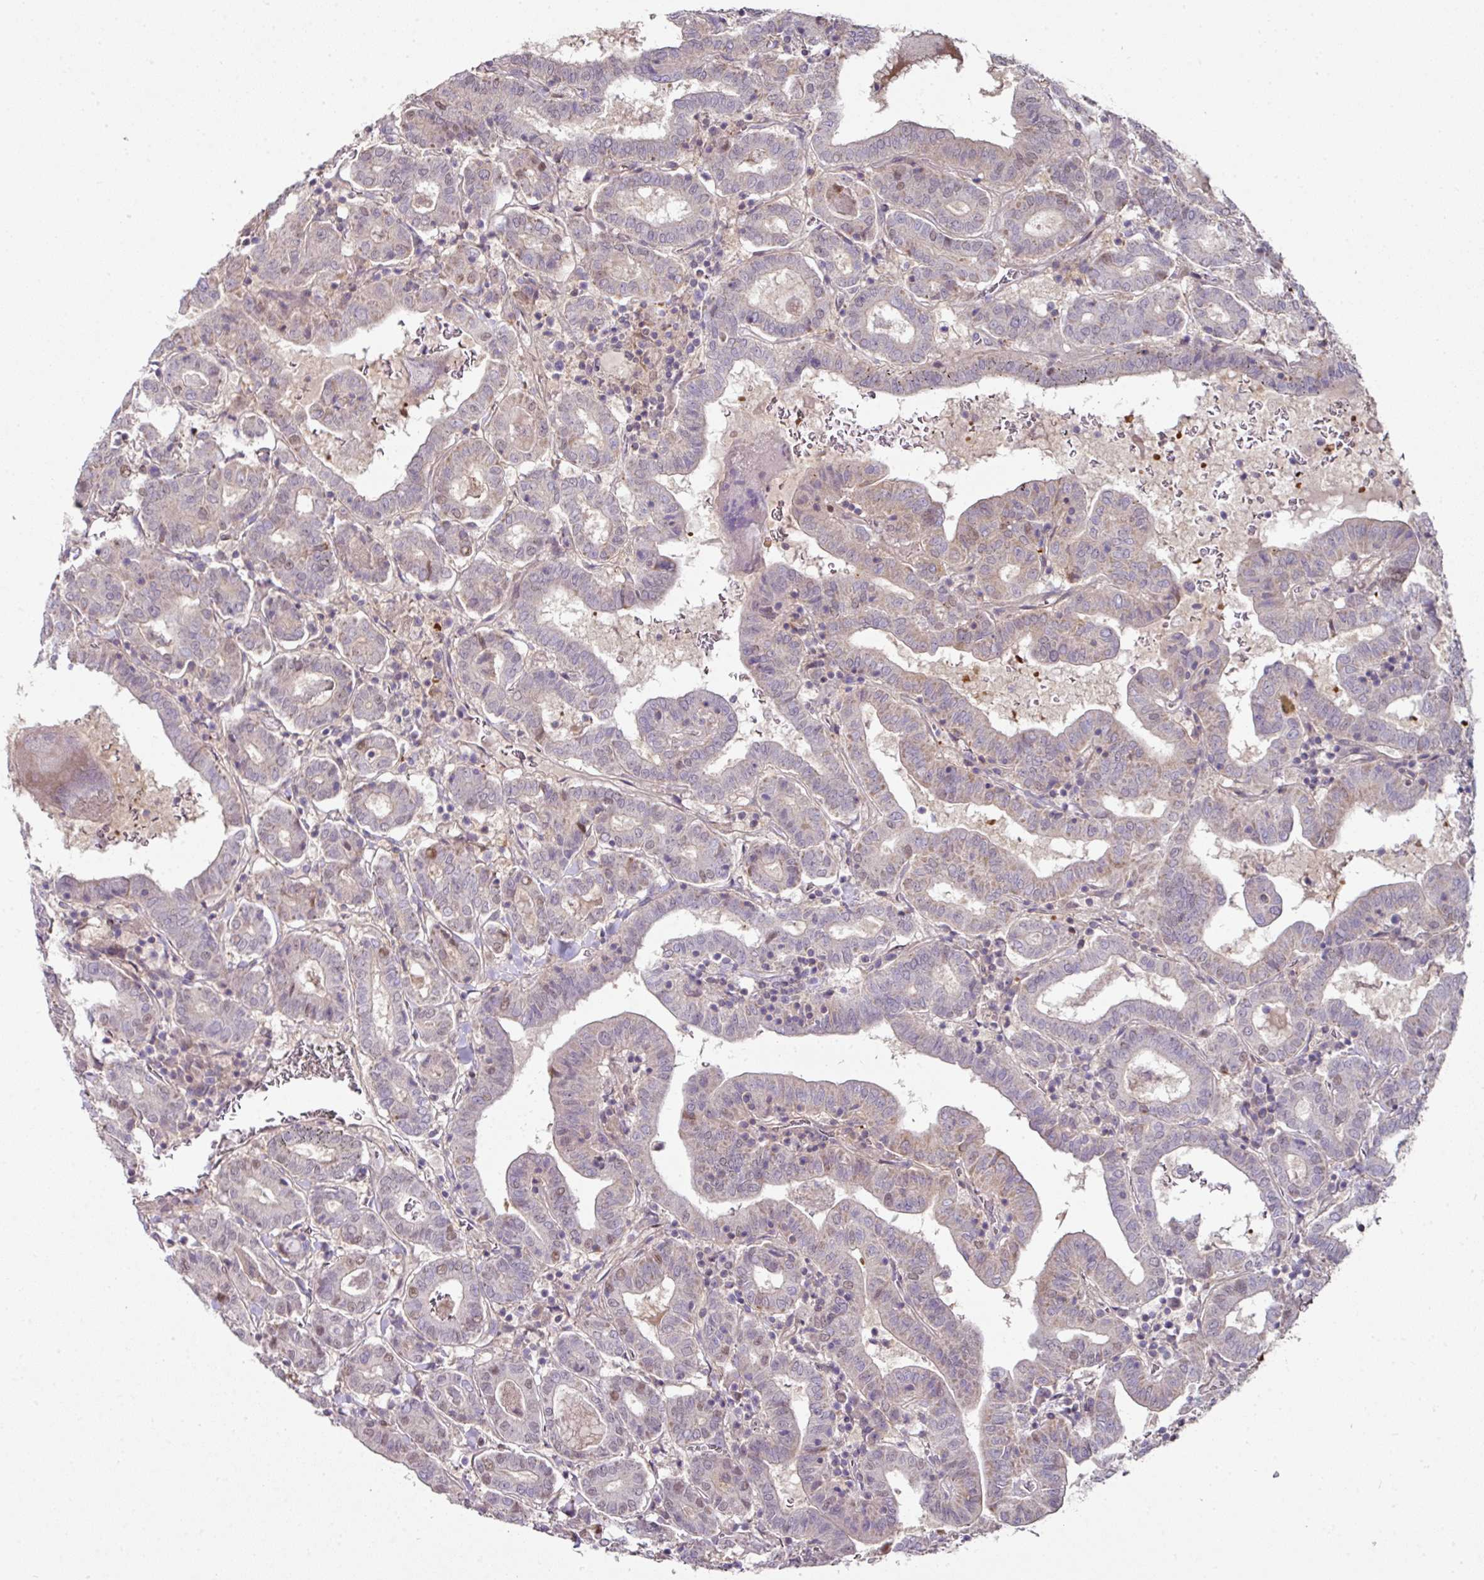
{"staining": {"intensity": "weak", "quantity": "<25%", "location": "nuclear"}, "tissue": "thyroid cancer", "cell_type": "Tumor cells", "image_type": "cancer", "snomed": [{"axis": "morphology", "description": "Papillary adenocarcinoma, NOS"}, {"axis": "topography", "description": "Thyroid gland"}], "caption": "This is an IHC photomicrograph of human thyroid papillary adenocarcinoma. There is no positivity in tumor cells.", "gene": "ANKRD18A", "patient": {"sex": "female", "age": 72}}